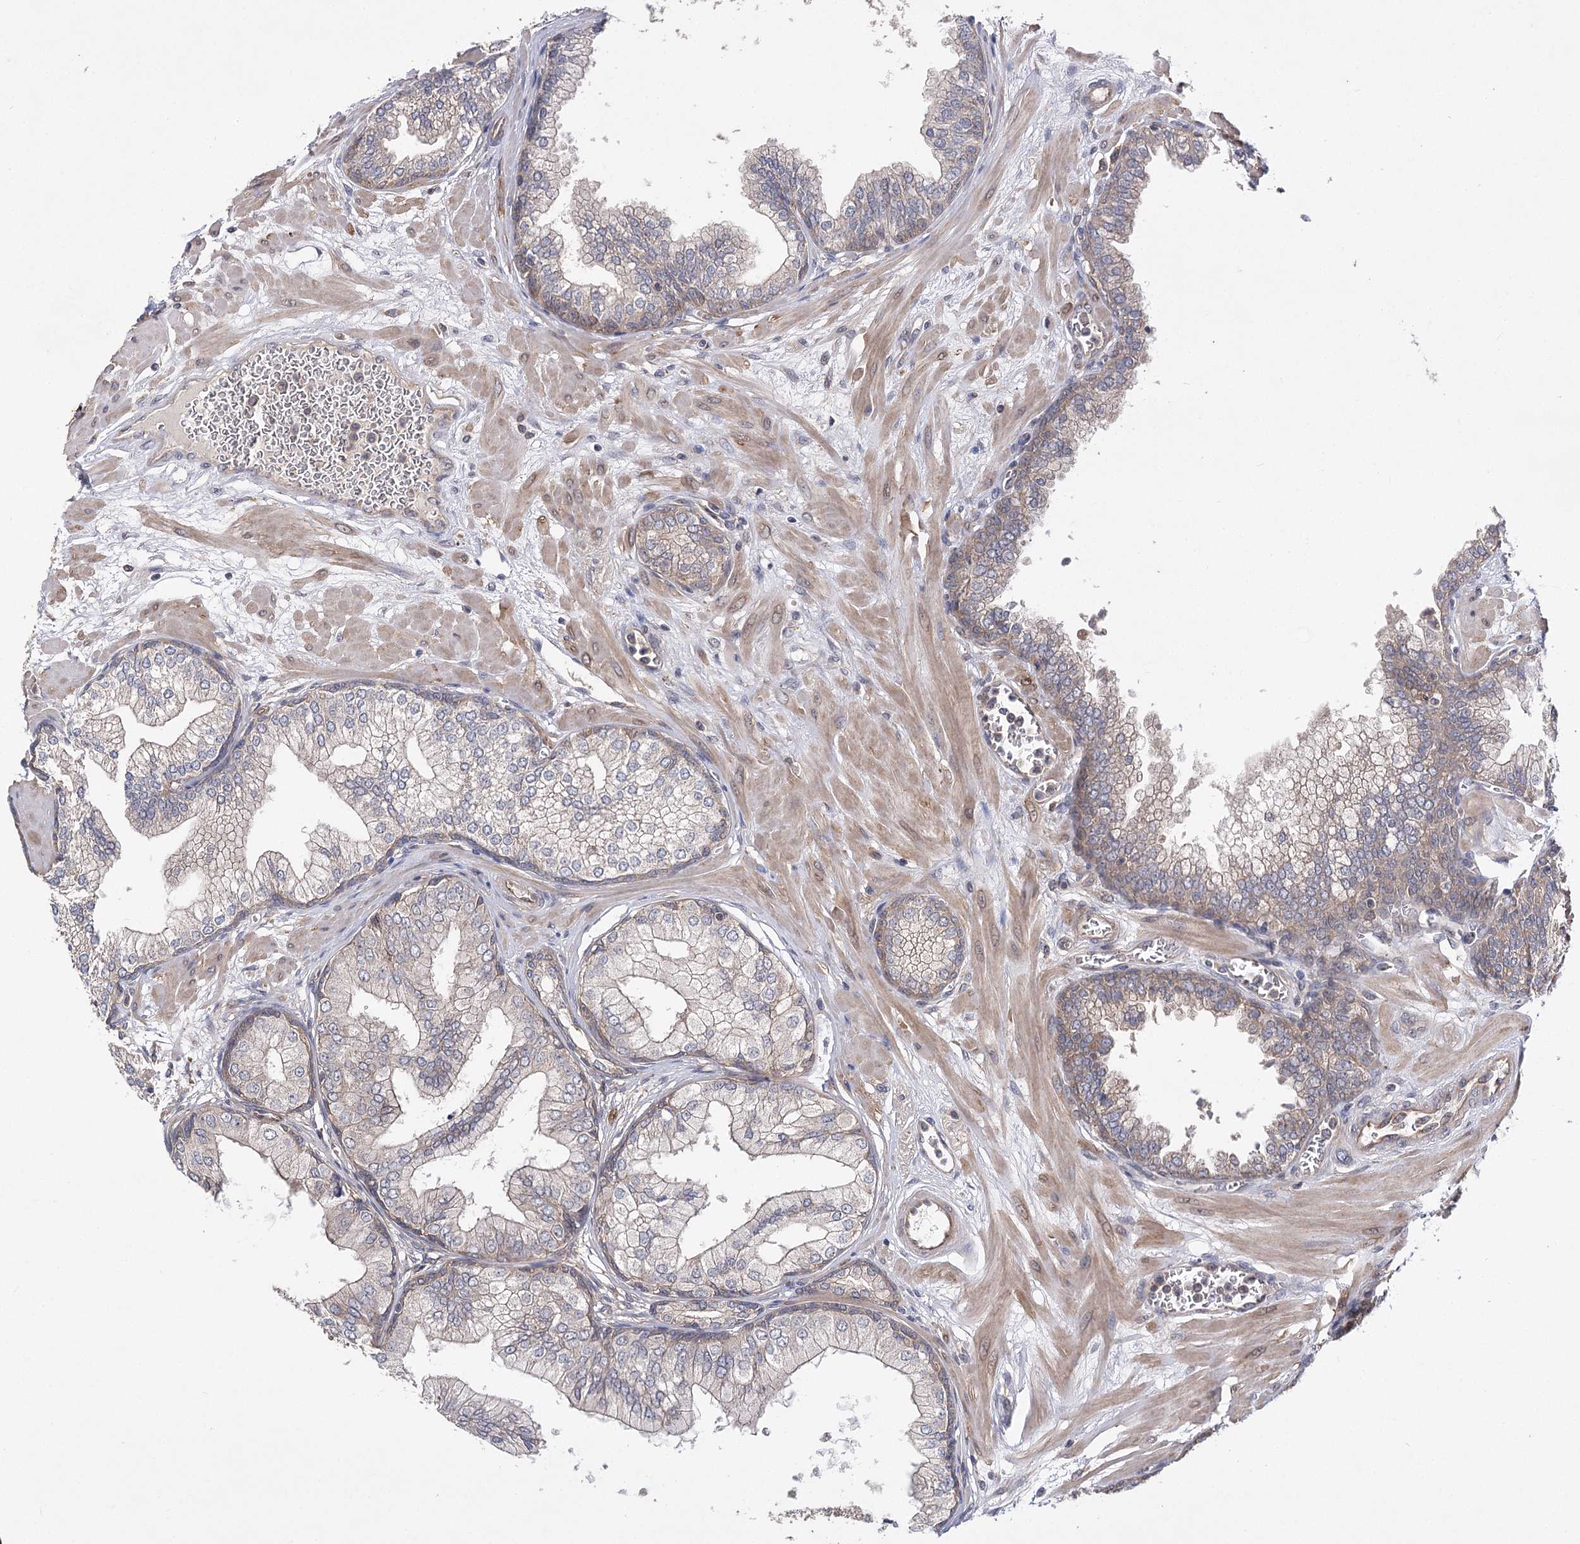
{"staining": {"intensity": "moderate", "quantity": "25%-75%", "location": "cytoplasmic/membranous"}, "tissue": "prostate", "cell_type": "Glandular cells", "image_type": "normal", "snomed": [{"axis": "morphology", "description": "Normal tissue, NOS"}, {"axis": "morphology", "description": "Urothelial carcinoma, Low grade"}, {"axis": "topography", "description": "Urinary bladder"}, {"axis": "topography", "description": "Prostate"}], "caption": "Human prostate stained for a protein (brown) displays moderate cytoplasmic/membranous positive staining in approximately 25%-75% of glandular cells.", "gene": "BCR", "patient": {"sex": "male", "age": 60}}